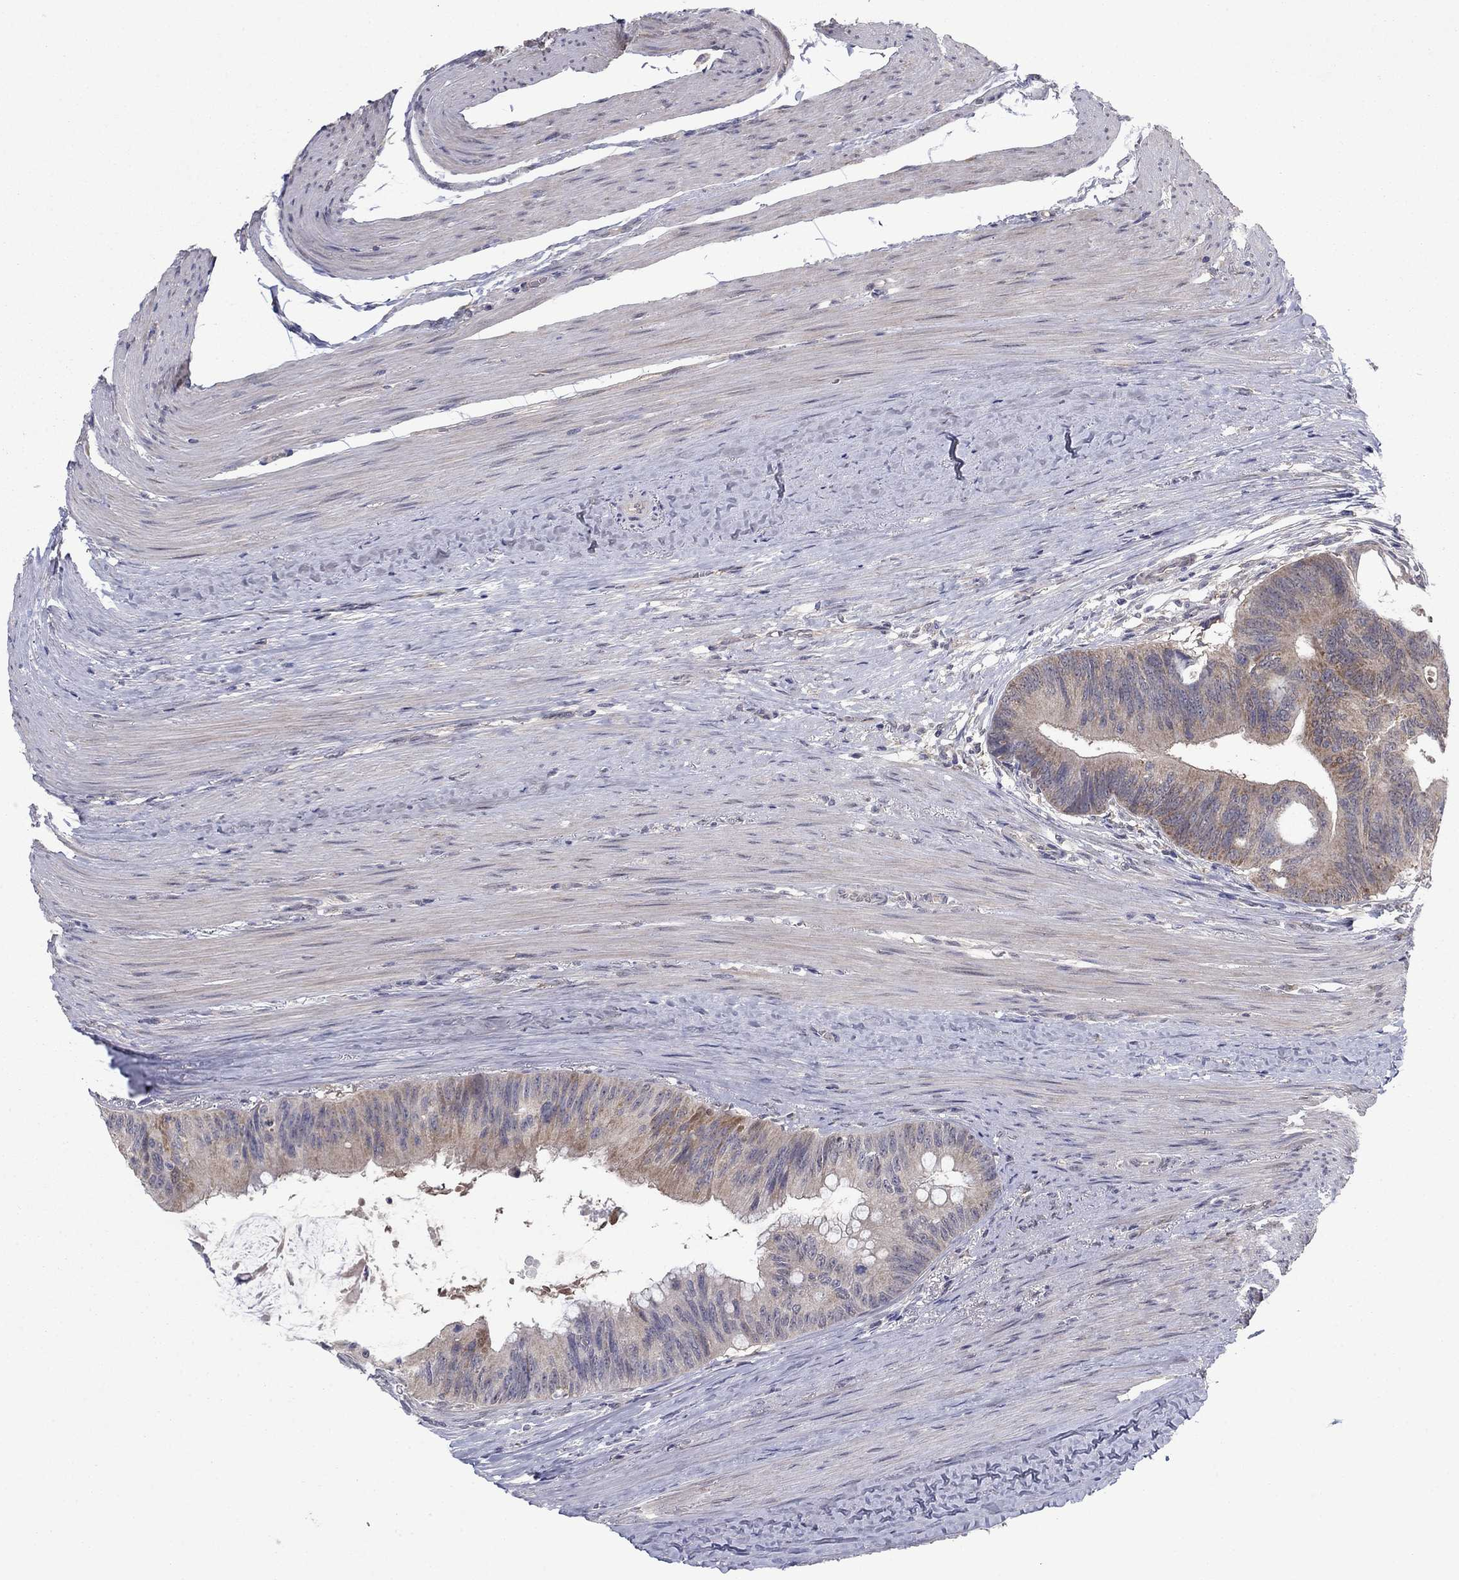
{"staining": {"intensity": "moderate", "quantity": "<25%", "location": "cytoplasmic/membranous"}, "tissue": "colorectal cancer", "cell_type": "Tumor cells", "image_type": "cancer", "snomed": [{"axis": "morphology", "description": "Normal tissue, NOS"}, {"axis": "morphology", "description": "Adenocarcinoma, NOS"}, {"axis": "topography", "description": "Colon"}], "caption": "Immunohistochemical staining of colorectal cancer (adenocarcinoma) reveals low levels of moderate cytoplasmic/membranous protein expression in approximately <25% of tumor cells.", "gene": "GRHPR", "patient": {"sex": "male", "age": 65}}